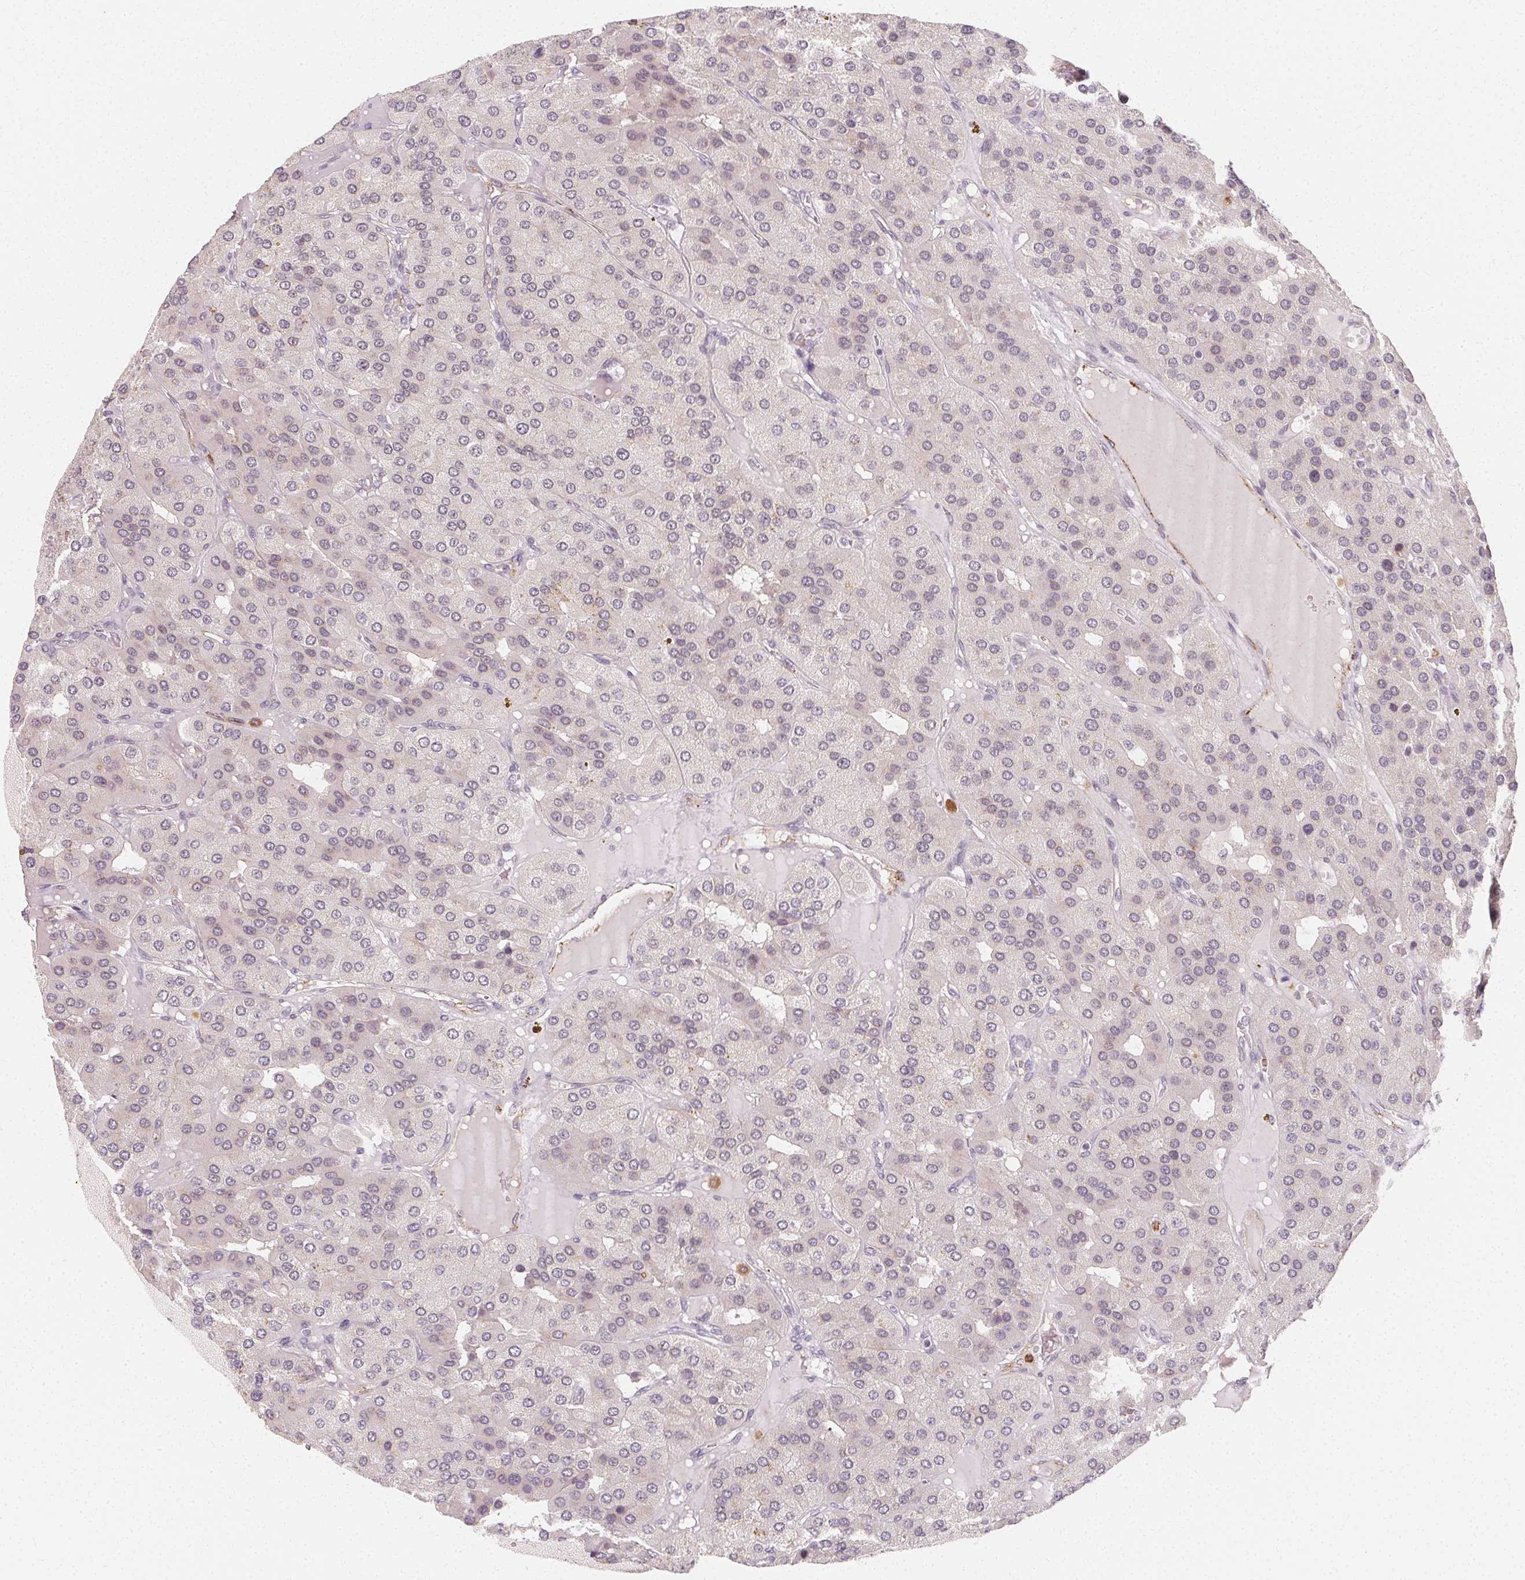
{"staining": {"intensity": "negative", "quantity": "none", "location": "none"}, "tissue": "parathyroid gland", "cell_type": "Glandular cells", "image_type": "normal", "snomed": [{"axis": "morphology", "description": "Normal tissue, NOS"}, {"axis": "morphology", "description": "Adenoma, NOS"}, {"axis": "topography", "description": "Parathyroid gland"}], "caption": "A high-resolution photomicrograph shows immunohistochemistry staining of unremarkable parathyroid gland, which exhibits no significant positivity in glandular cells. (DAB IHC with hematoxylin counter stain).", "gene": "CLCNKA", "patient": {"sex": "female", "age": 86}}